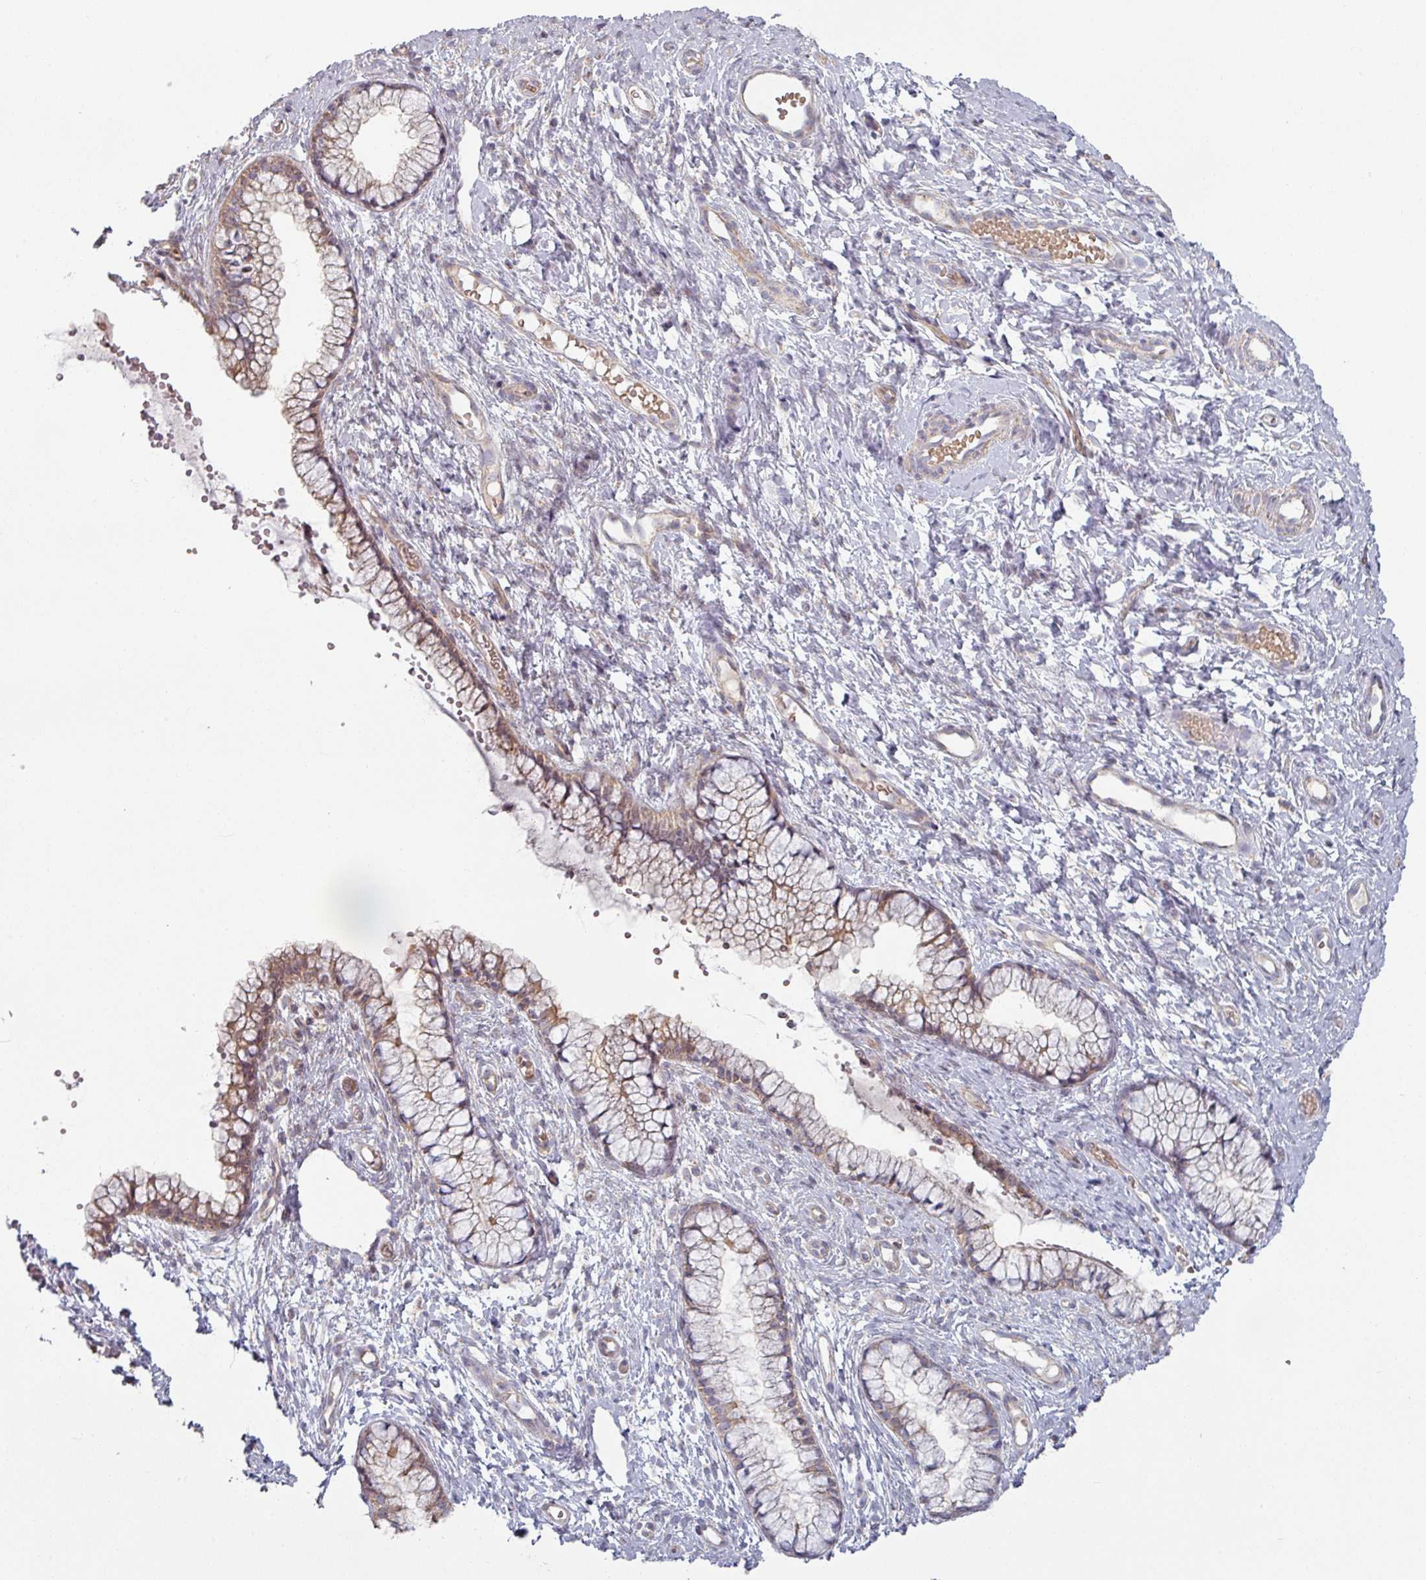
{"staining": {"intensity": "moderate", "quantity": "25%-75%", "location": "cytoplasmic/membranous"}, "tissue": "cervix", "cell_type": "Glandular cells", "image_type": "normal", "snomed": [{"axis": "morphology", "description": "Normal tissue, NOS"}, {"axis": "topography", "description": "Cervix"}], "caption": "High-power microscopy captured an immunohistochemistry (IHC) micrograph of normal cervix, revealing moderate cytoplasmic/membranous staining in about 25%-75% of glandular cells. The staining was performed using DAB, with brown indicating positive protein expression. Nuclei are stained blue with hematoxylin.", "gene": "PLEKHJ1", "patient": {"sex": "female", "age": 36}}